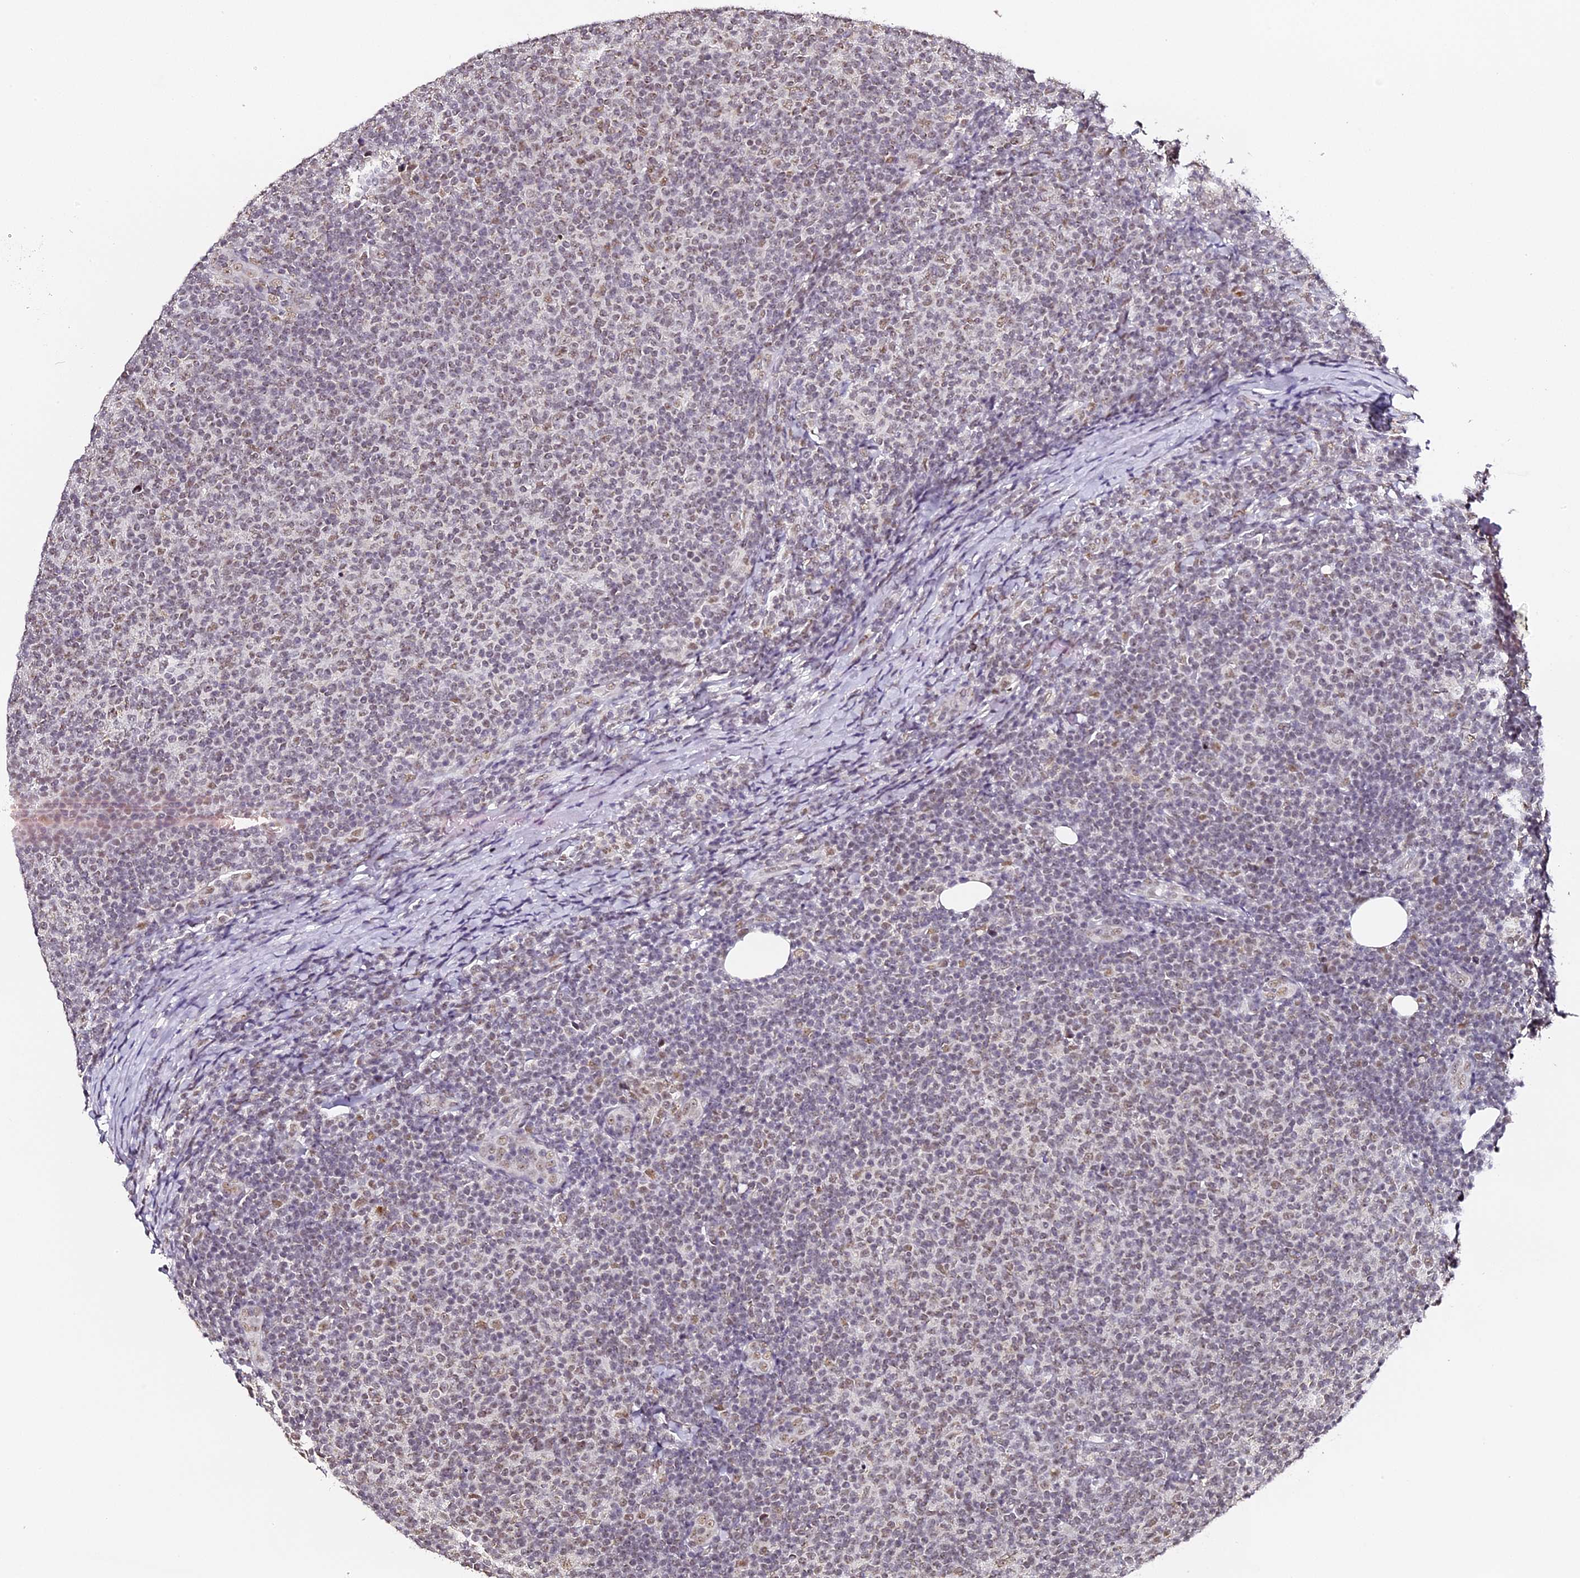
{"staining": {"intensity": "weak", "quantity": "<25%", "location": "cytoplasmic/membranous,nuclear"}, "tissue": "lymphoma", "cell_type": "Tumor cells", "image_type": "cancer", "snomed": [{"axis": "morphology", "description": "Malignant lymphoma, non-Hodgkin's type, Low grade"}, {"axis": "topography", "description": "Lymph node"}], "caption": "Immunohistochemical staining of lymphoma exhibits no significant expression in tumor cells.", "gene": "NCBP1", "patient": {"sex": "male", "age": 66}}